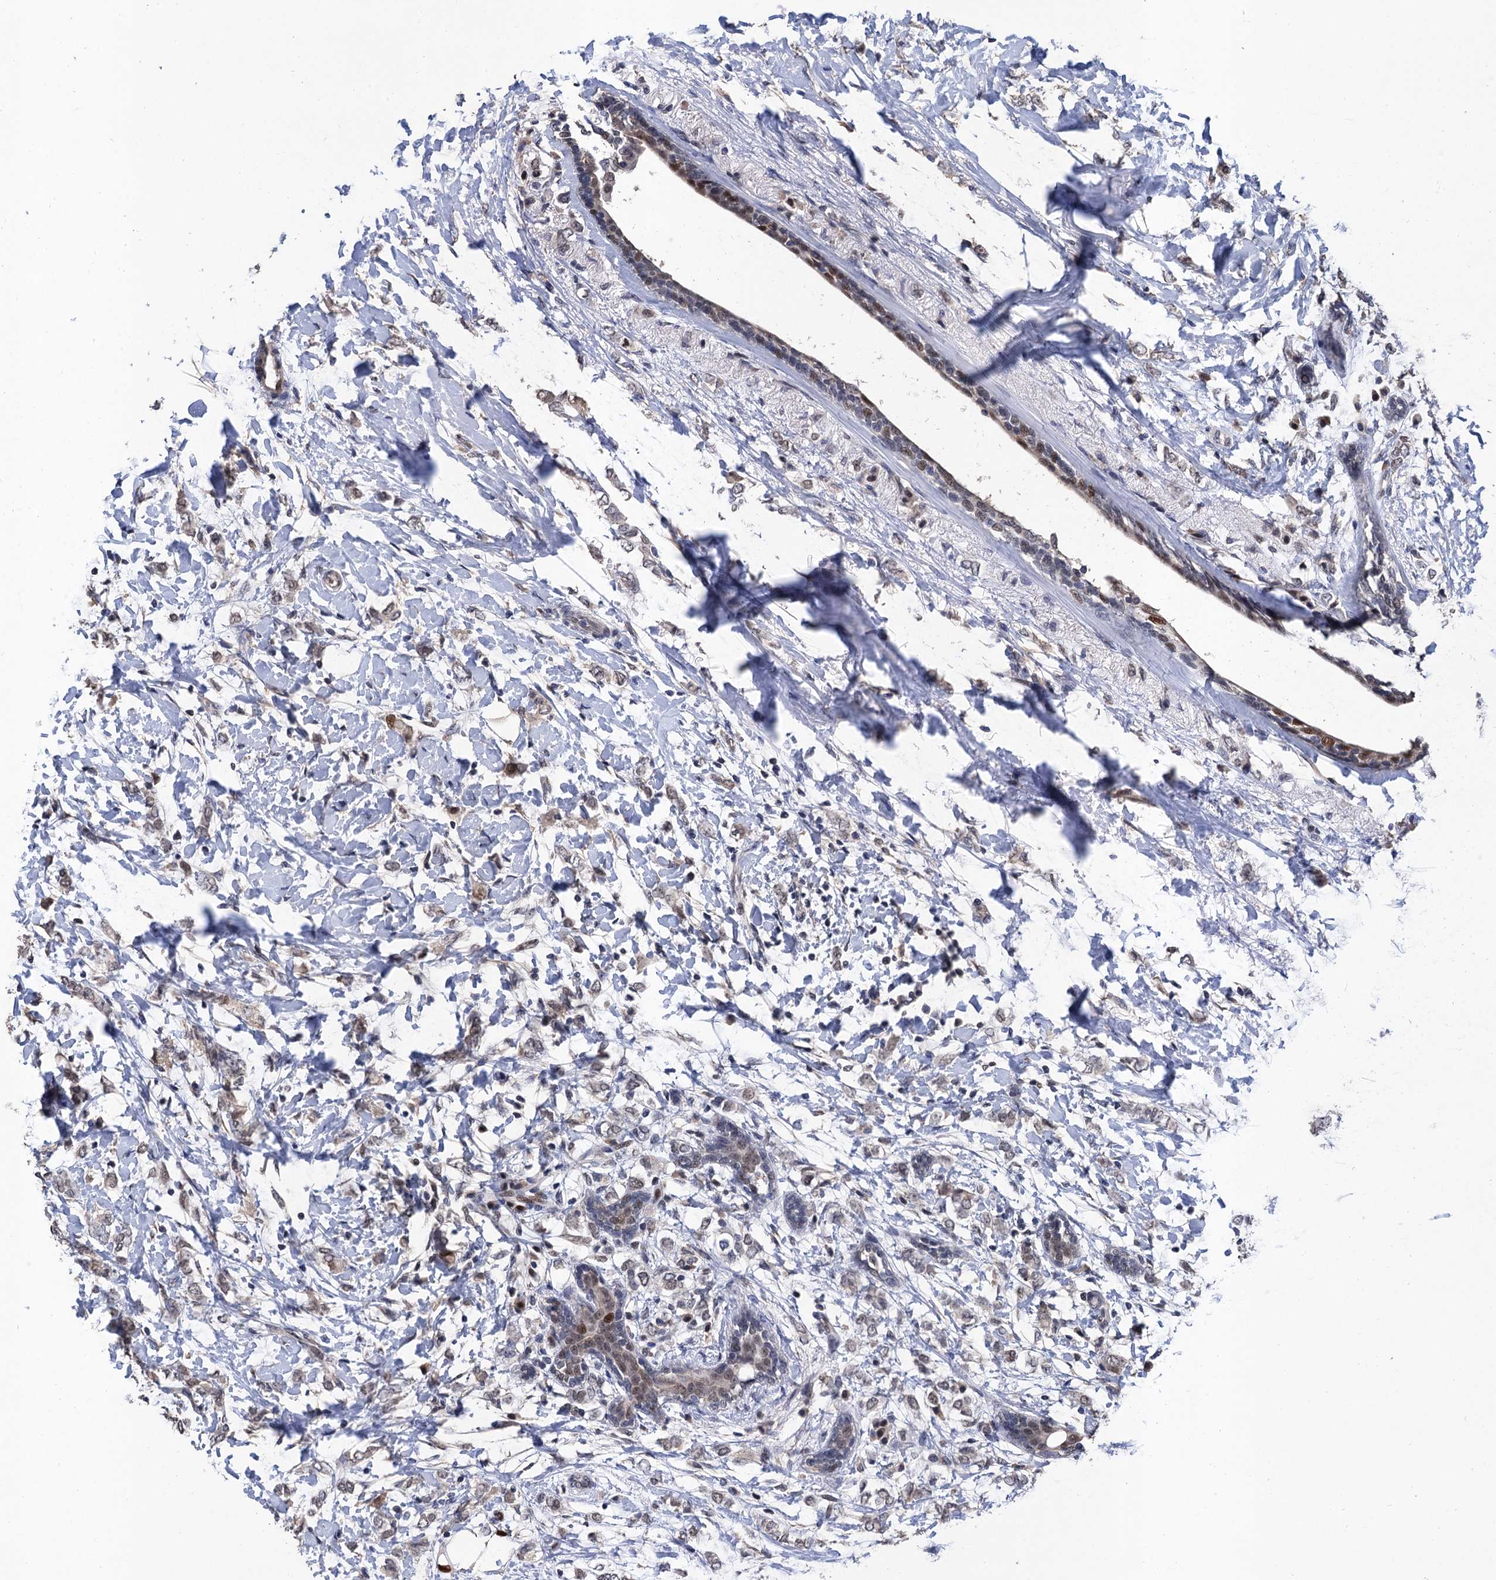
{"staining": {"intensity": "weak", "quantity": ">75%", "location": "nuclear"}, "tissue": "breast cancer", "cell_type": "Tumor cells", "image_type": "cancer", "snomed": [{"axis": "morphology", "description": "Normal tissue, NOS"}, {"axis": "morphology", "description": "Lobular carcinoma"}, {"axis": "topography", "description": "Breast"}], "caption": "Tumor cells show low levels of weak nuclear expression in about >75% of cells in lobular carcinoma (breast).", "gene": "TSEN34", "patient": {"sex": "female", "age": 47}}